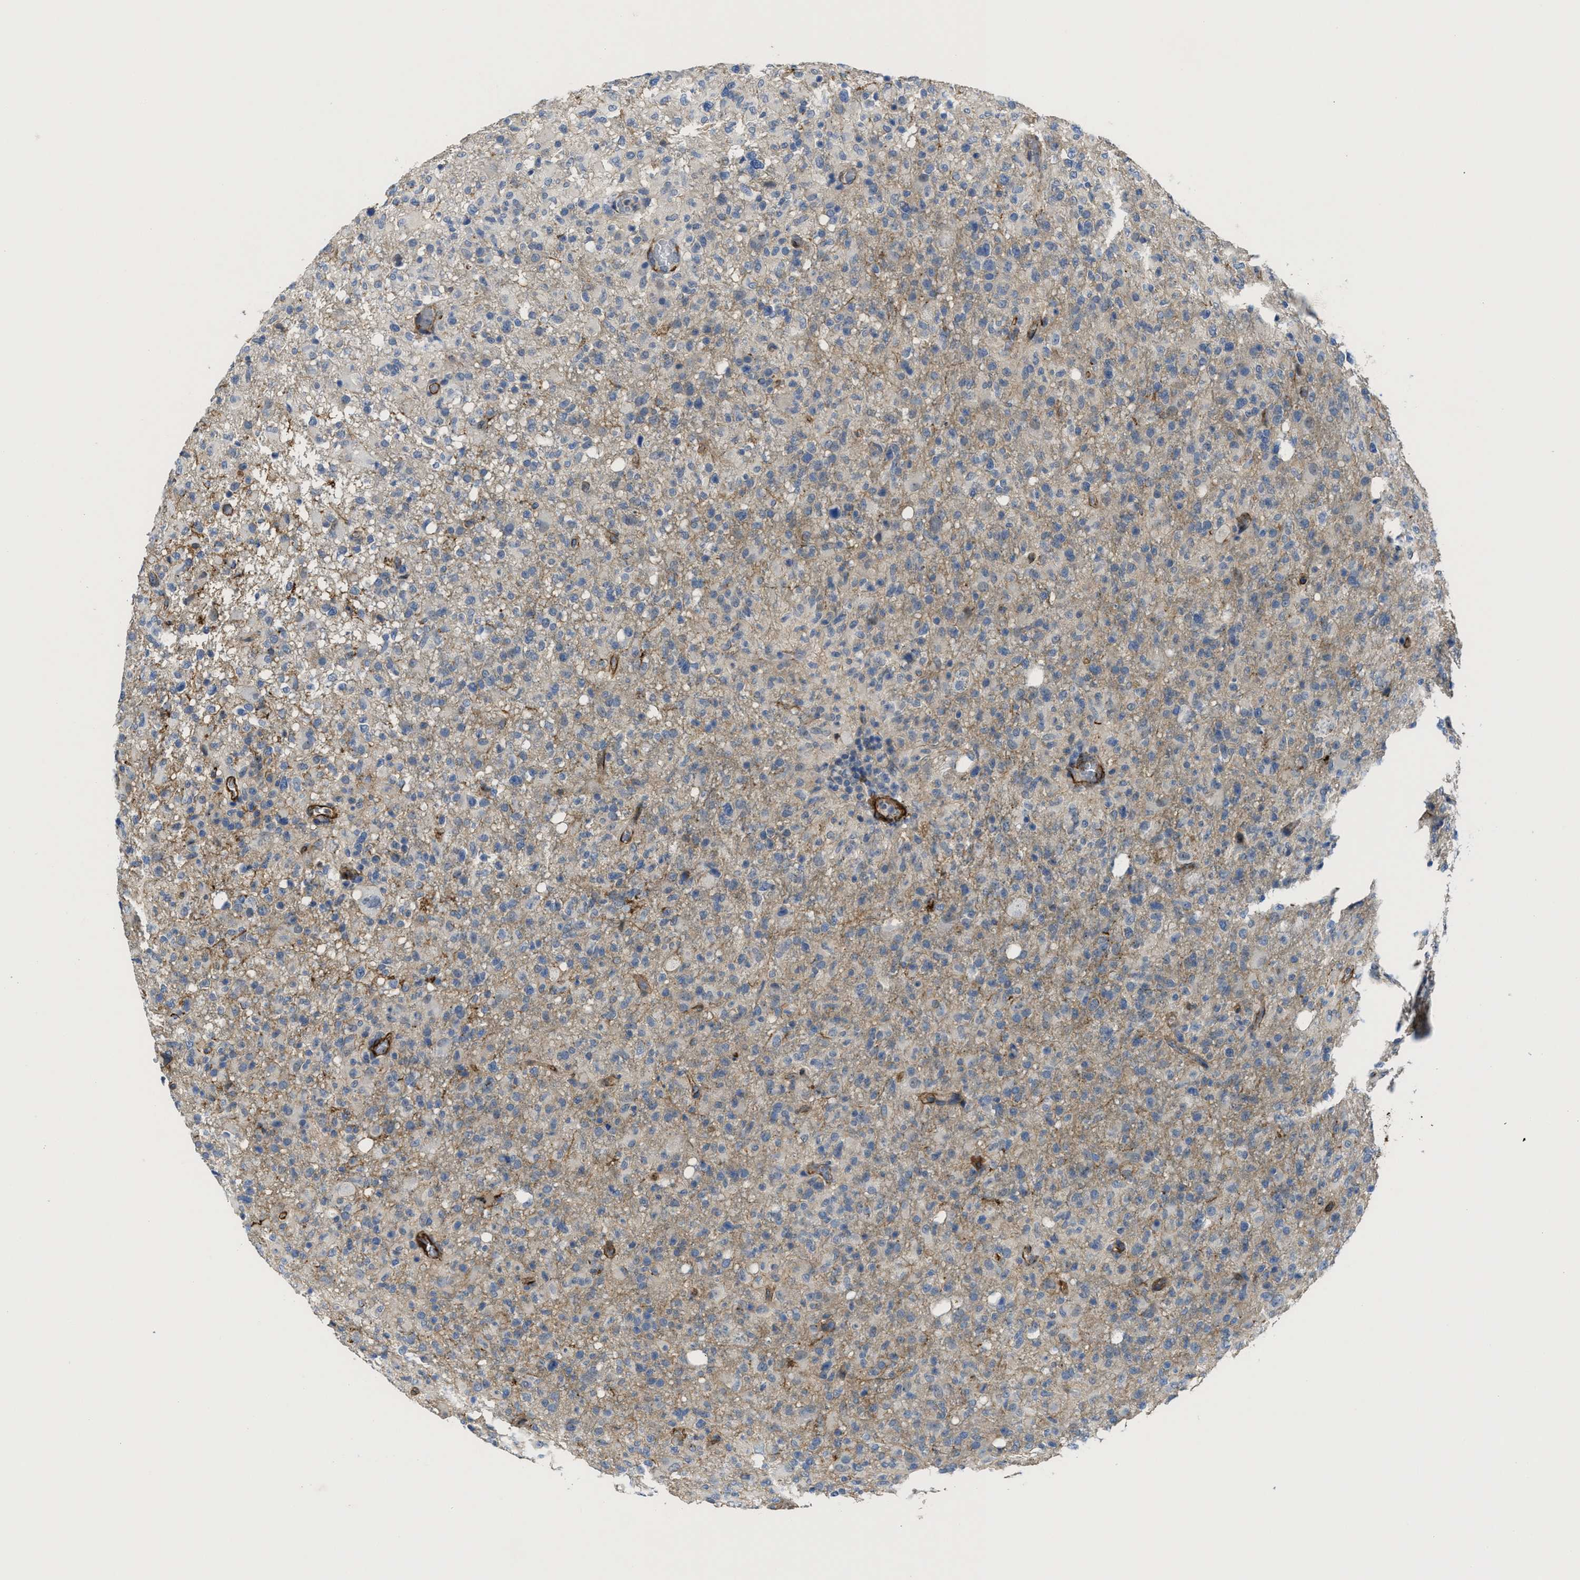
{"staining": {"intensity": "weak", "quantity": "25%-75%", "location": "cytoplasmic/membranous"}, "tissue": "glioma", "cell_type": "Tumor cells", "image_type": "cancer", "snomed": [{"axis": "morphology", "description": "Glioma, malignant, High grade"}, {"axis": "topography", "description": "Brain"}], "caption": "This micrograph reveals IHC staining of glioma, with low weak cytoplasmic/membranous expression in about 25%-75% of tumor cells.", "gene": "NAB1", "patient": {"sex": "female", "age": 57}}